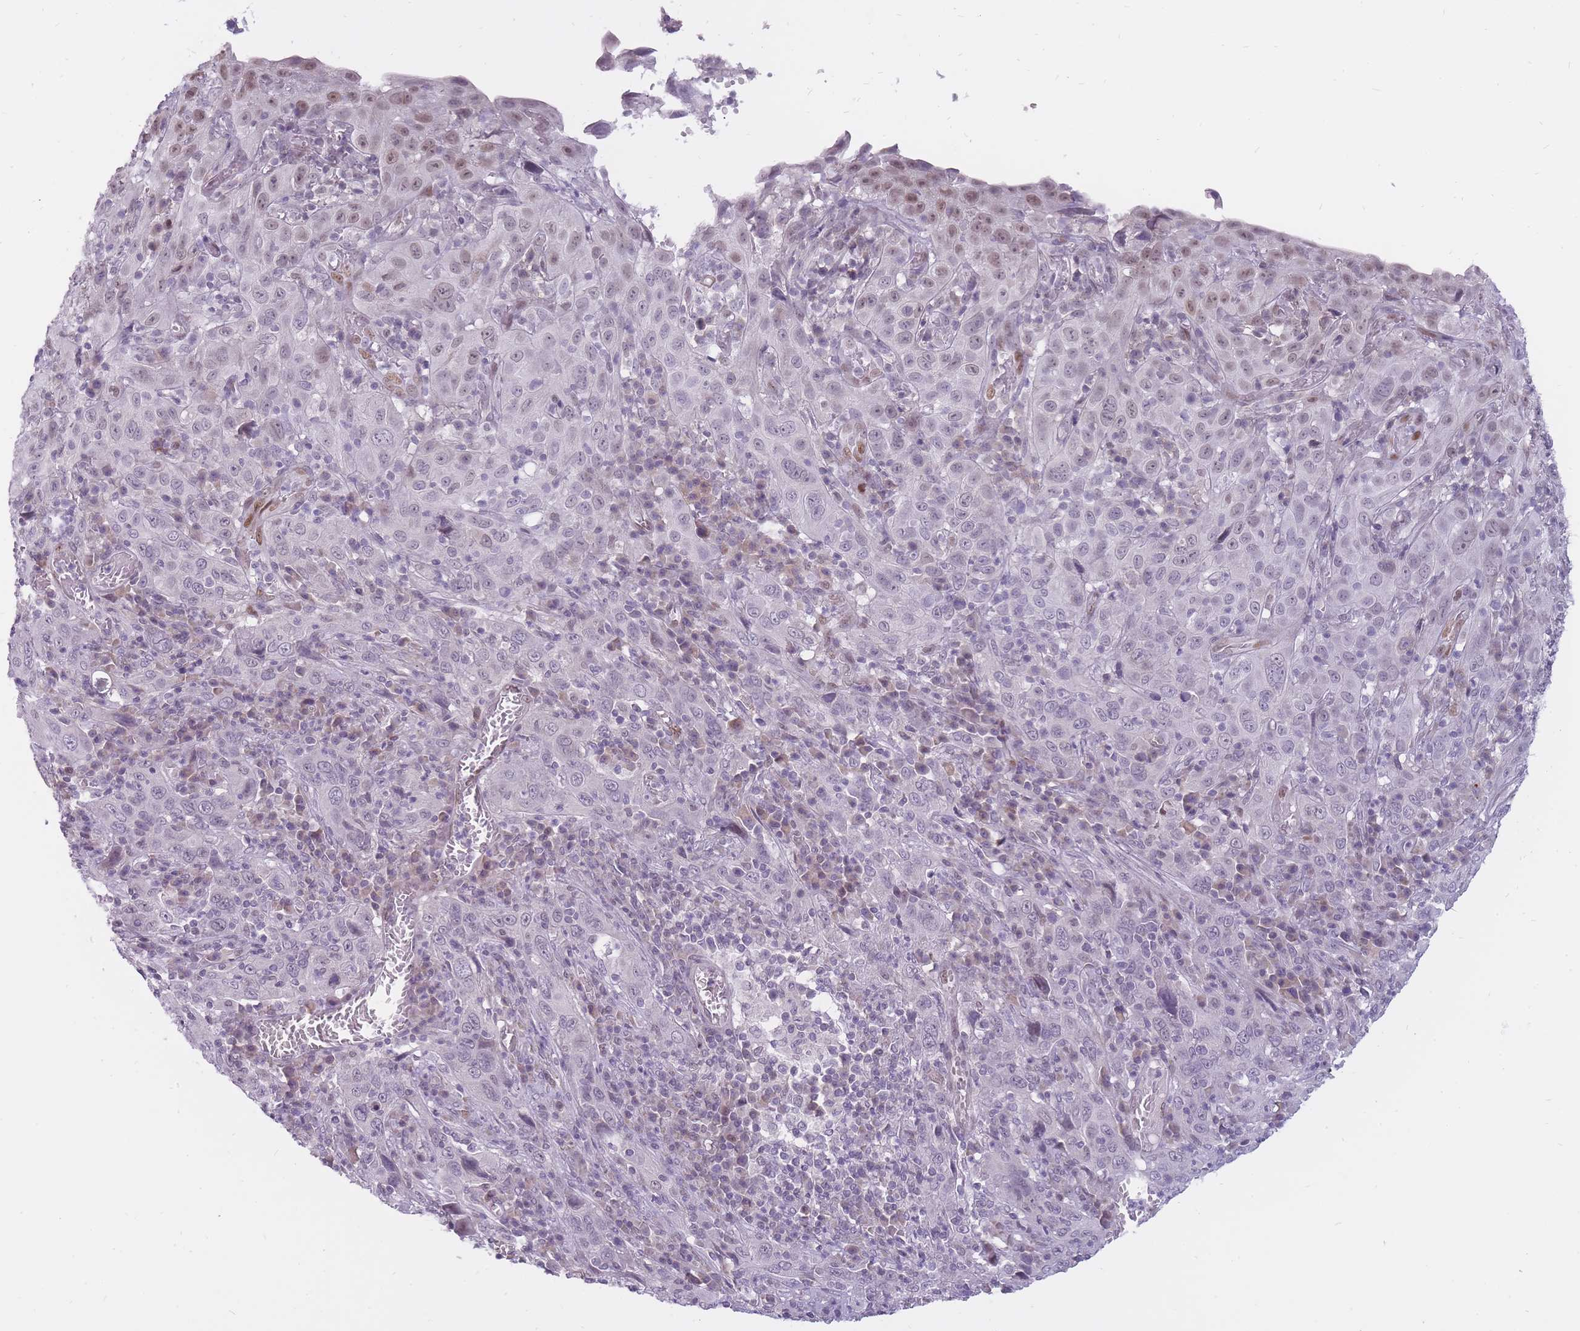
{"staining": {"intensity": "negative", "quantity": "none", "location": "none"}, "tissue": "cervical cancer", "cell_type": "Tumor cells", "image_type": "cancer", "snomed": [{"axis": "morphology", "description": "Squamous cell carcinoma, NOS"}, {"axis": "topography", "description": "Cervix"}], "caption": "The micrograph shows no staining of tumor cells in squamous cell carcinoma (cervical).", "gene": "POMZP3", "patient": {"sex": "female", "age": 46}}